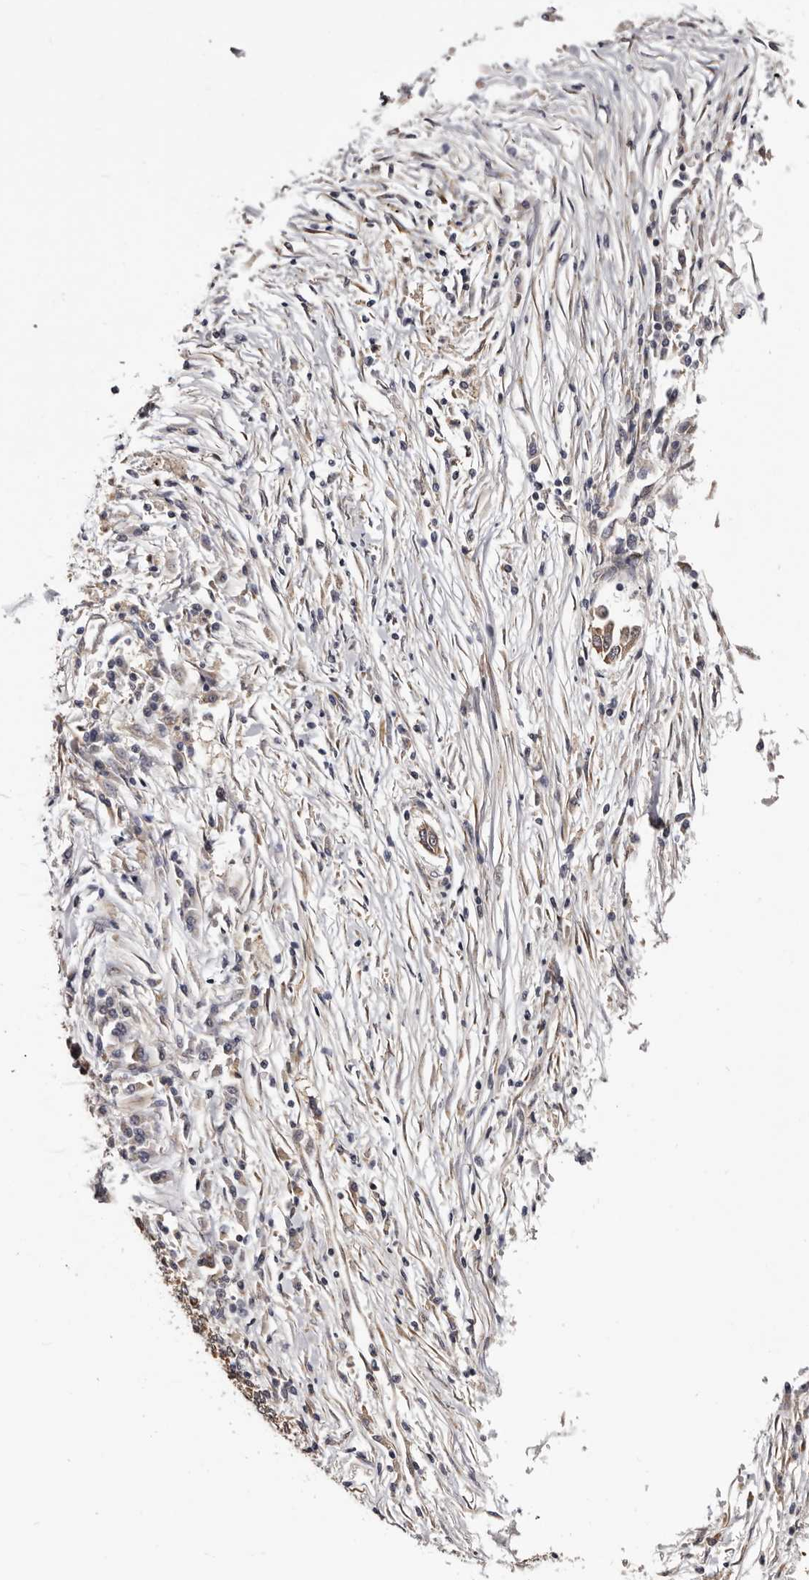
{"staining": {"intensity": "weak", "quantity": "<25%", "location": "cytoplasmic/membranous"}, "tissue": "lung cancer", "cell_type": "Tumor cells", "image_type": "cancer", "snomed": [{"axis": "morphology", "description": "Normal tissue, NOS"}, {"axis": "morphology", "description": "Squamous cell carcinoma, NOS"}, {"axis": "topography", "description": "Cartilage tissue"}, {"axis": "topography", "description": "Bronchus"}, {"axis": "topography", "description": "Lung"}, {"axis": "topography", "description": "Peripheral nerve tissue"}], "caption": "DAB immunohistochemical staining of human lung squamous cell carcinoma exhibits no significant positivity in tumor cells.", "gene": "NOL12", "patient": {"sex": "female", "age": 49}}